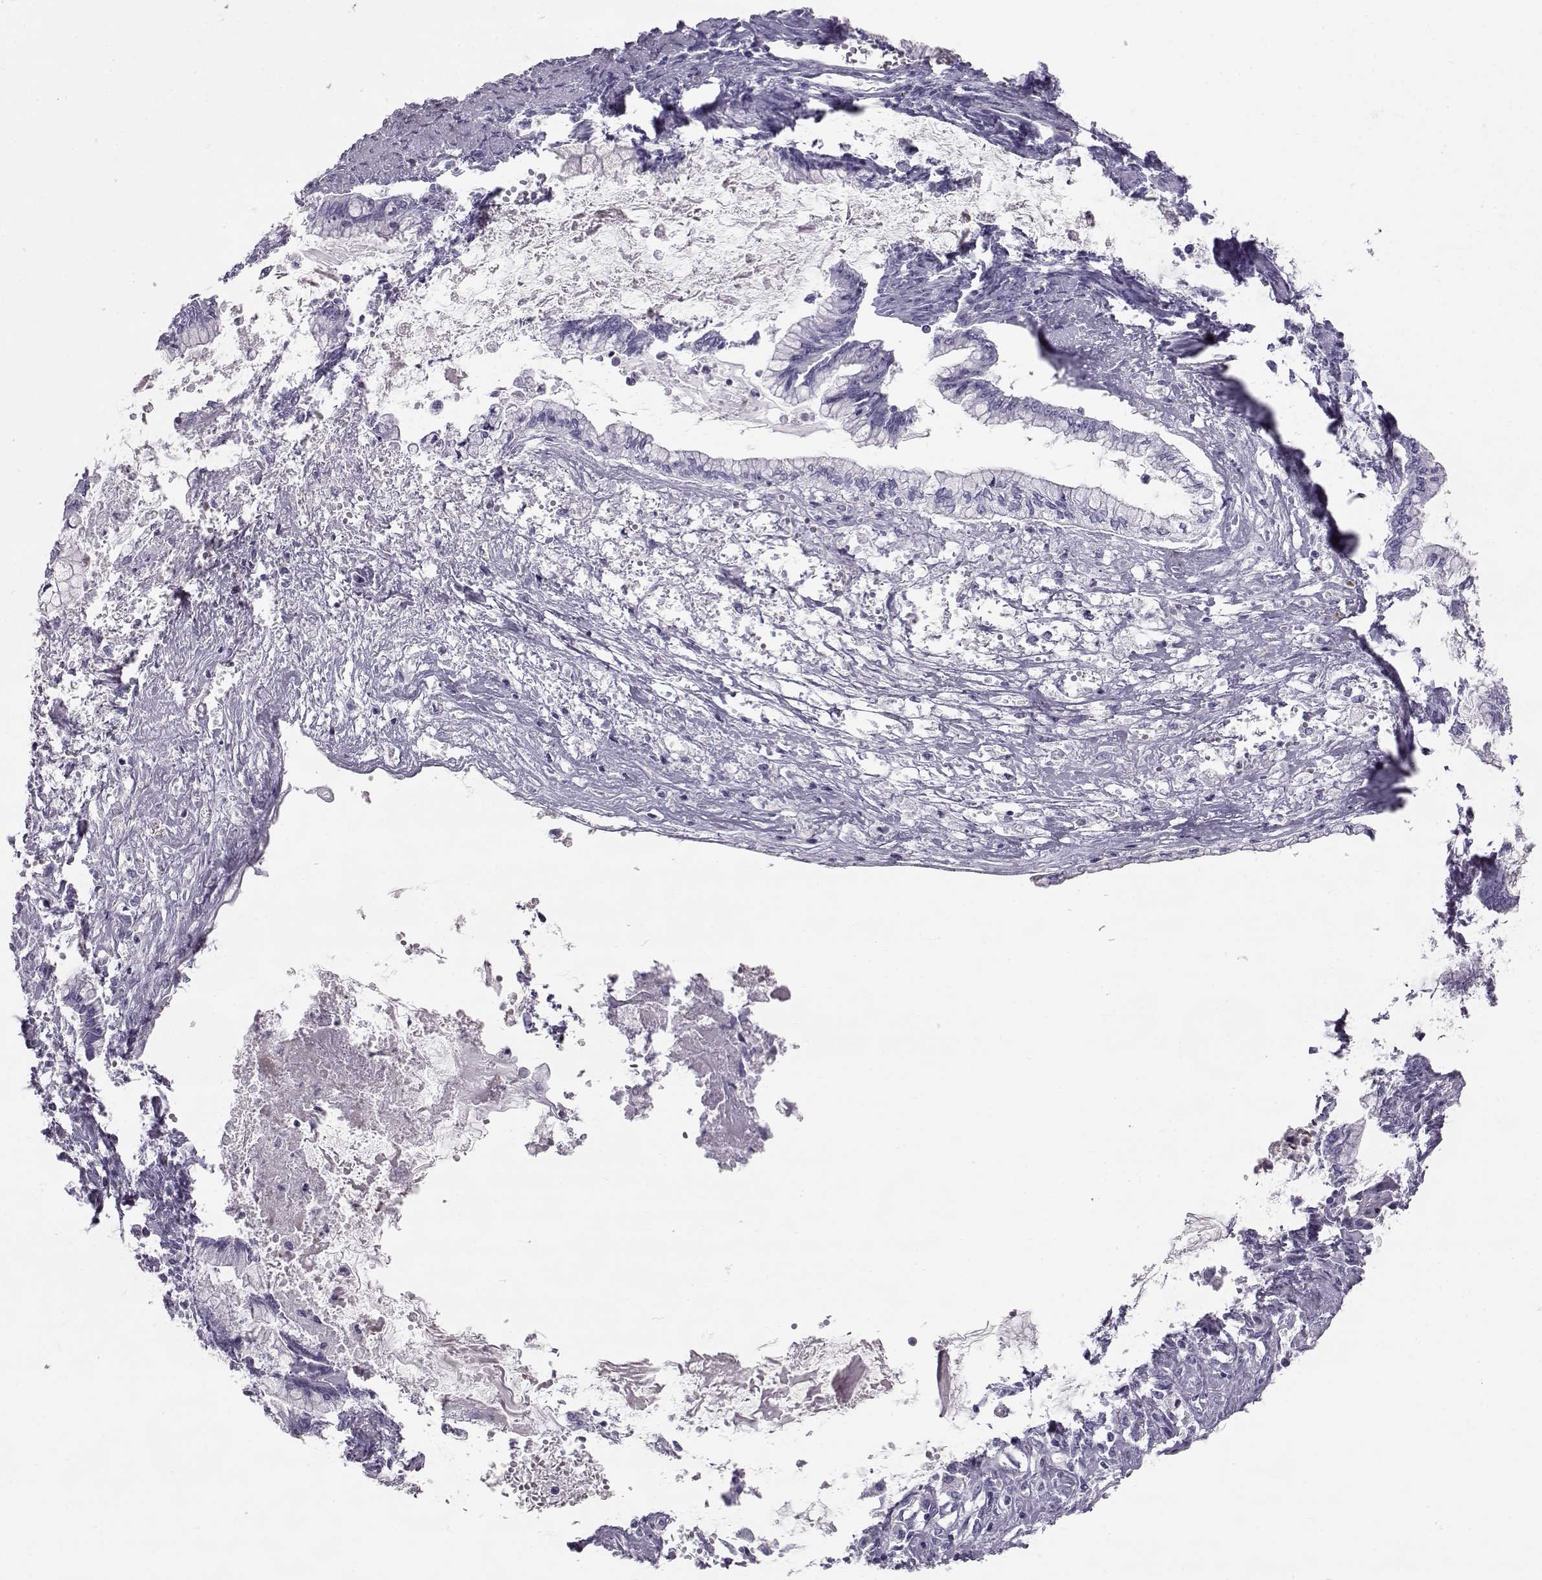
{"staining": {"intensity": "negative", "quantity": "none", "location": "none"}, "tissue": "ovarian cancer", "cell_type": "Tumor cells", "image_type": "cancer", "snomed": [{"axis": "morphology", "description": "Cystadenocarcinoma, mucinous, NOS"}, {"axis": "topography", "description": "Ovary"}], "caption": "High power microscopy image of an immunohistochemistry histopathology image of ovarian cancer, revealing no significant staining in tumor cells.", "gene": "RD3", "patient": {"sex": "female", "age": 67}}